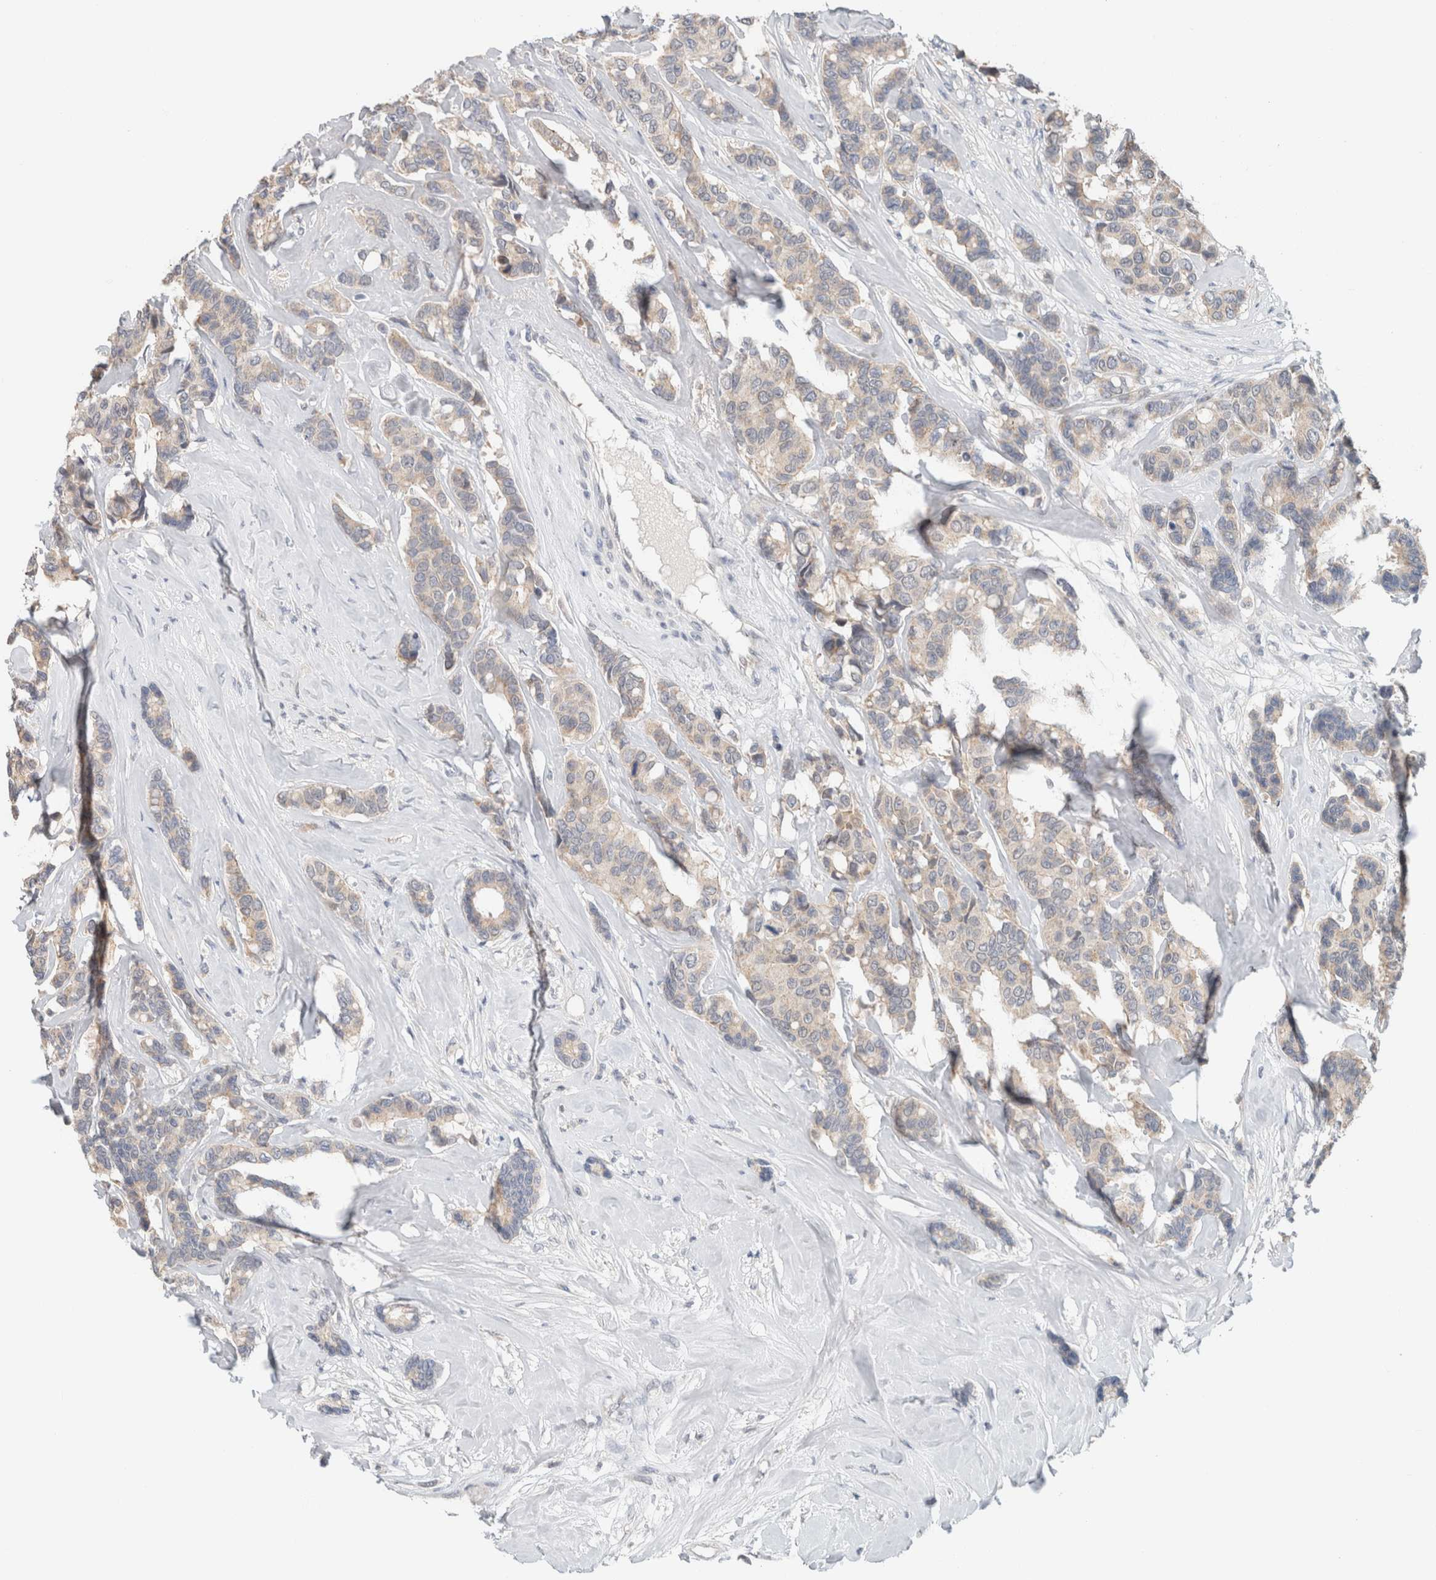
{"staining": {"intensity": "weak", "quantity": "25%-75%", "location": "cytoplasmic/membranous"}, "tissue": "breast cancer", "cell_type": "Tumor cells", "image_type": "cancer", "snomed": [{"axis": "morphology", "description": "Duct carcinoma"}, {"axis": "topography", "description": "Breast"}], "caption": "Breast intraductal carcinoma stained for a protein exhibits weak cytoplasmic/membranous positivity in tumor cells.", "gene": "CRAT", "patient": {"sex": "female", "age": 87}}